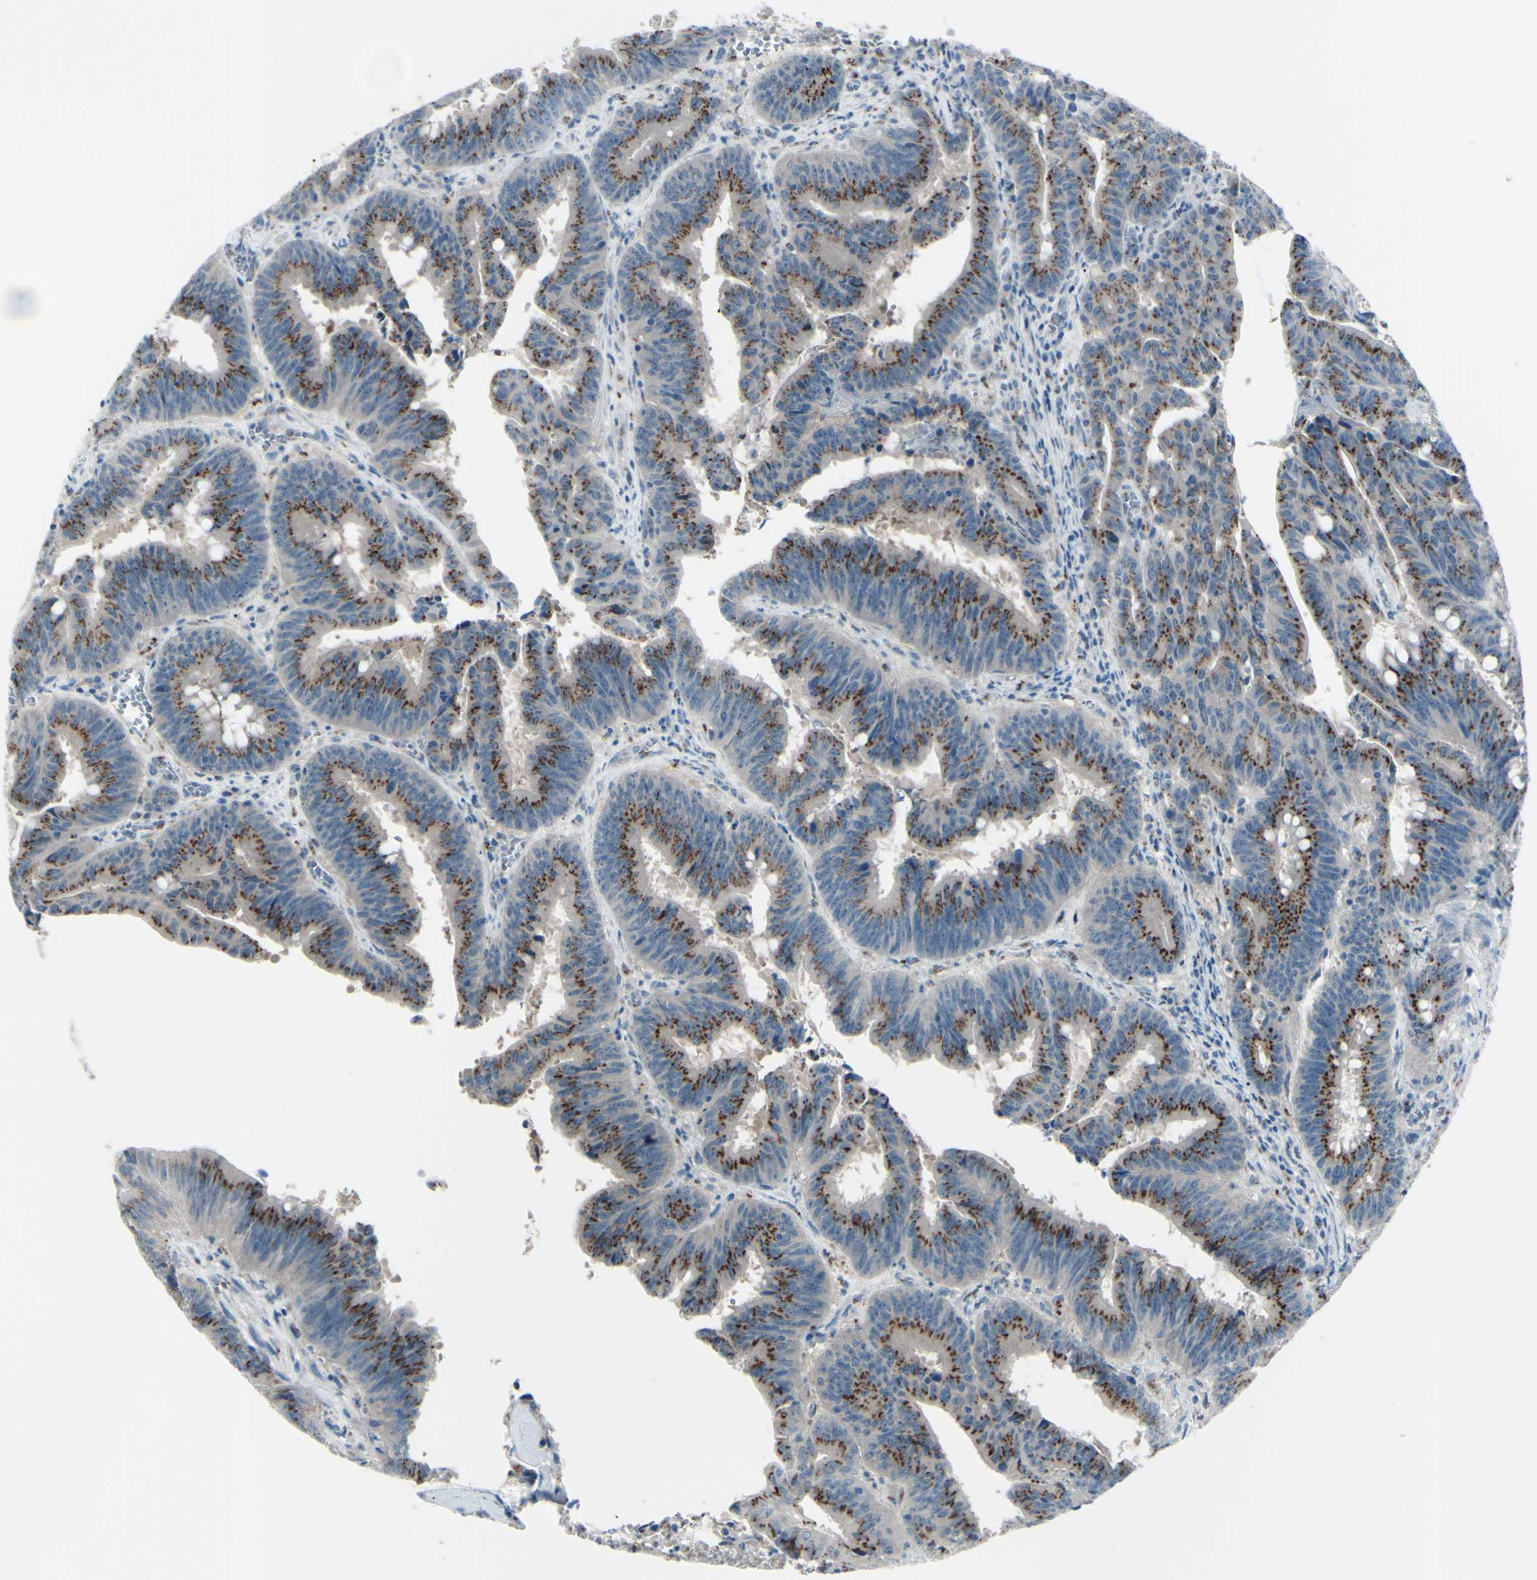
{"staining": {"intensity": "moderate", "quantity": ">75%", "location": "cytoplasmic/membranous"}, "tissue": "colorectal cancer", "cell_type": "Tumor cells", "image_type": "cancer", "snomed": [{"axis": "morphology", "description": "Adenocarcinoma, NOS"}, {"axis": "topography", "description": "Colon"}], "caption": "Immunohistochemistry (IHC) staining of colorectal cancer, which exhibits medium levels of moderate cytoplasmic/membranous staining in about >75% of tumor cells indicating moderate cytoplasmic/membranous protein expression. The staining was performed using DAB (brown) for protein detection and nuclei were counterstained in hematoxylin (blue).", "gene": "B4GALT1", "patient": {"sex": "male", "age": 45}}